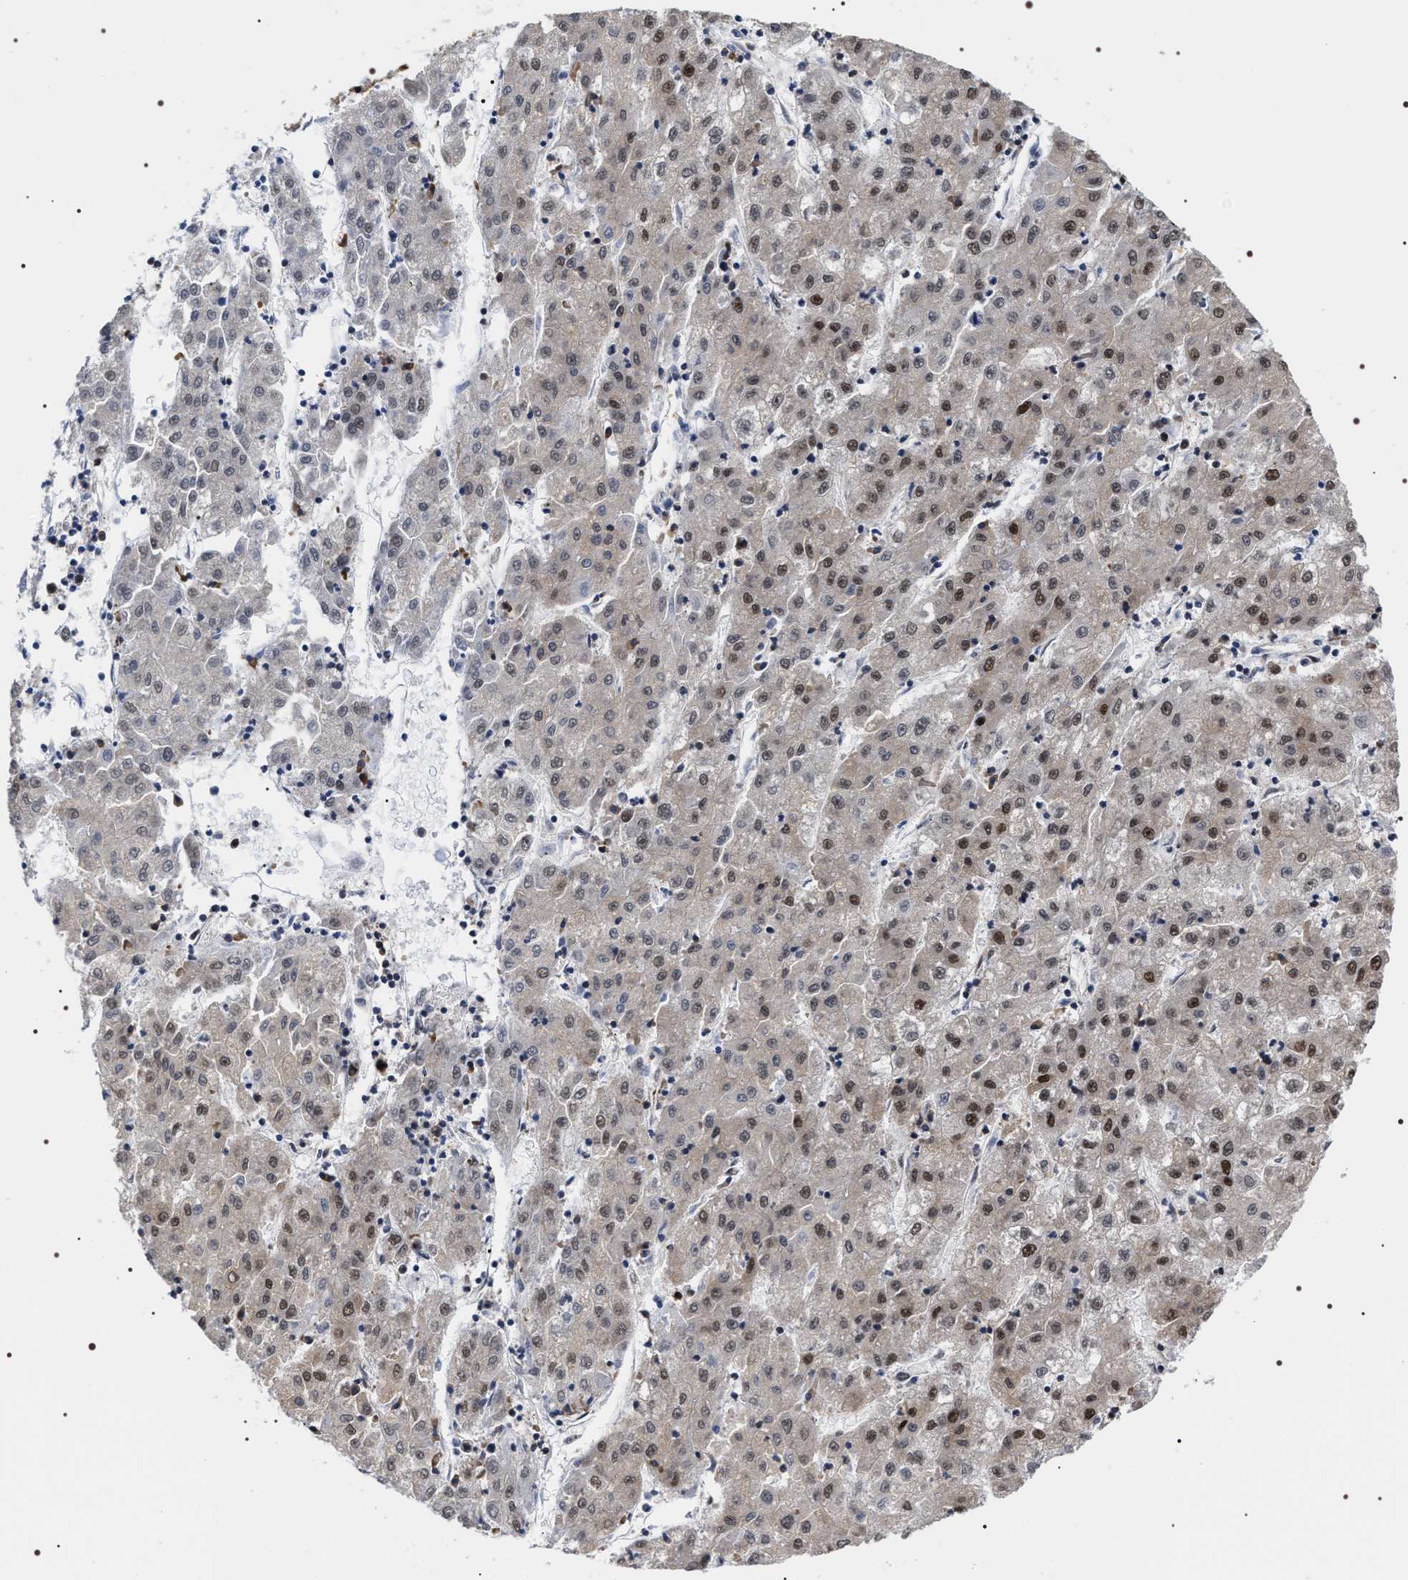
{"staining": {"intensity": "moderate", "quantity": "25%-75%", "location": "nuclear"}, "tissue": "liver cancer", "cell_type": "Tumor cells", "image_type": "cancer", "snomed": [{"axis": "morphology", "description": "Carcinoma, Hepatocellular, NOS"}, {"axis": "topography", "description": "Liver"}], "caption": "IHC of human liver cancer shows medium levels of moderate nuclear staining in about 25%-75% of tumor cells.", "gene": "BAG6", "patient": {"sex": "male", "age": 72}}